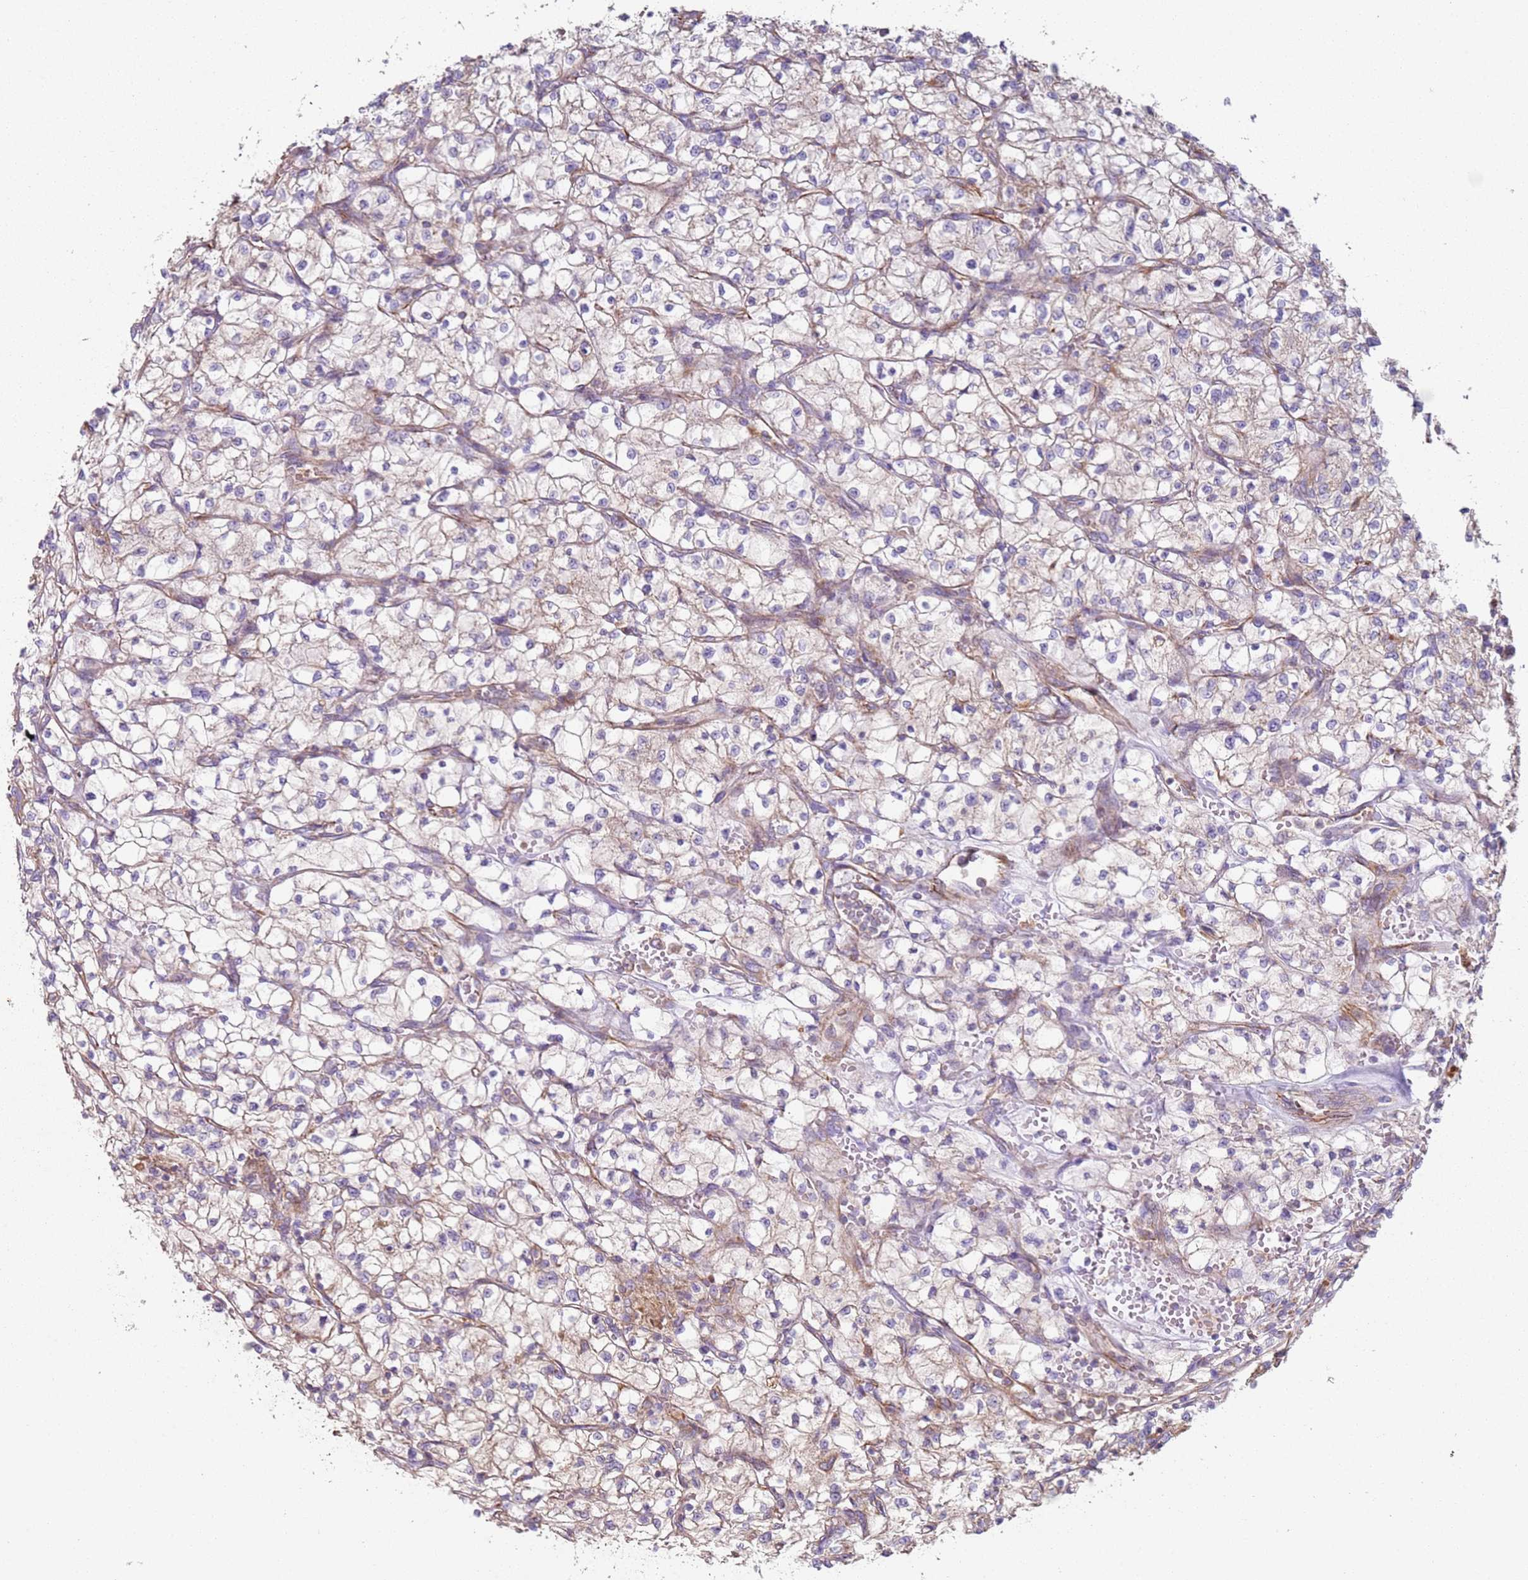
{"staining": {"intensity": "negative", "quantity": "none", "location": "none"}, "tissue": "renal cancer", "cell_type": "Tumor cells", "image_type": "cancer", "snomed": [{"axis": "morphology", "description": "Adenocarcinoma, NOS"}, {"axis": "topography", "description": "Kidney"}], "caption": "This is a photomicrograph of immunohistochemistry staining of renal cancer, which shows no staining in tumor cells. (DAB (3,3'-diaminobenzidine) IHC visualized using brightfield microscopy, high magnification).", "gene": "SNAPIN", "patient": {"sex": "female", "age": 64}}